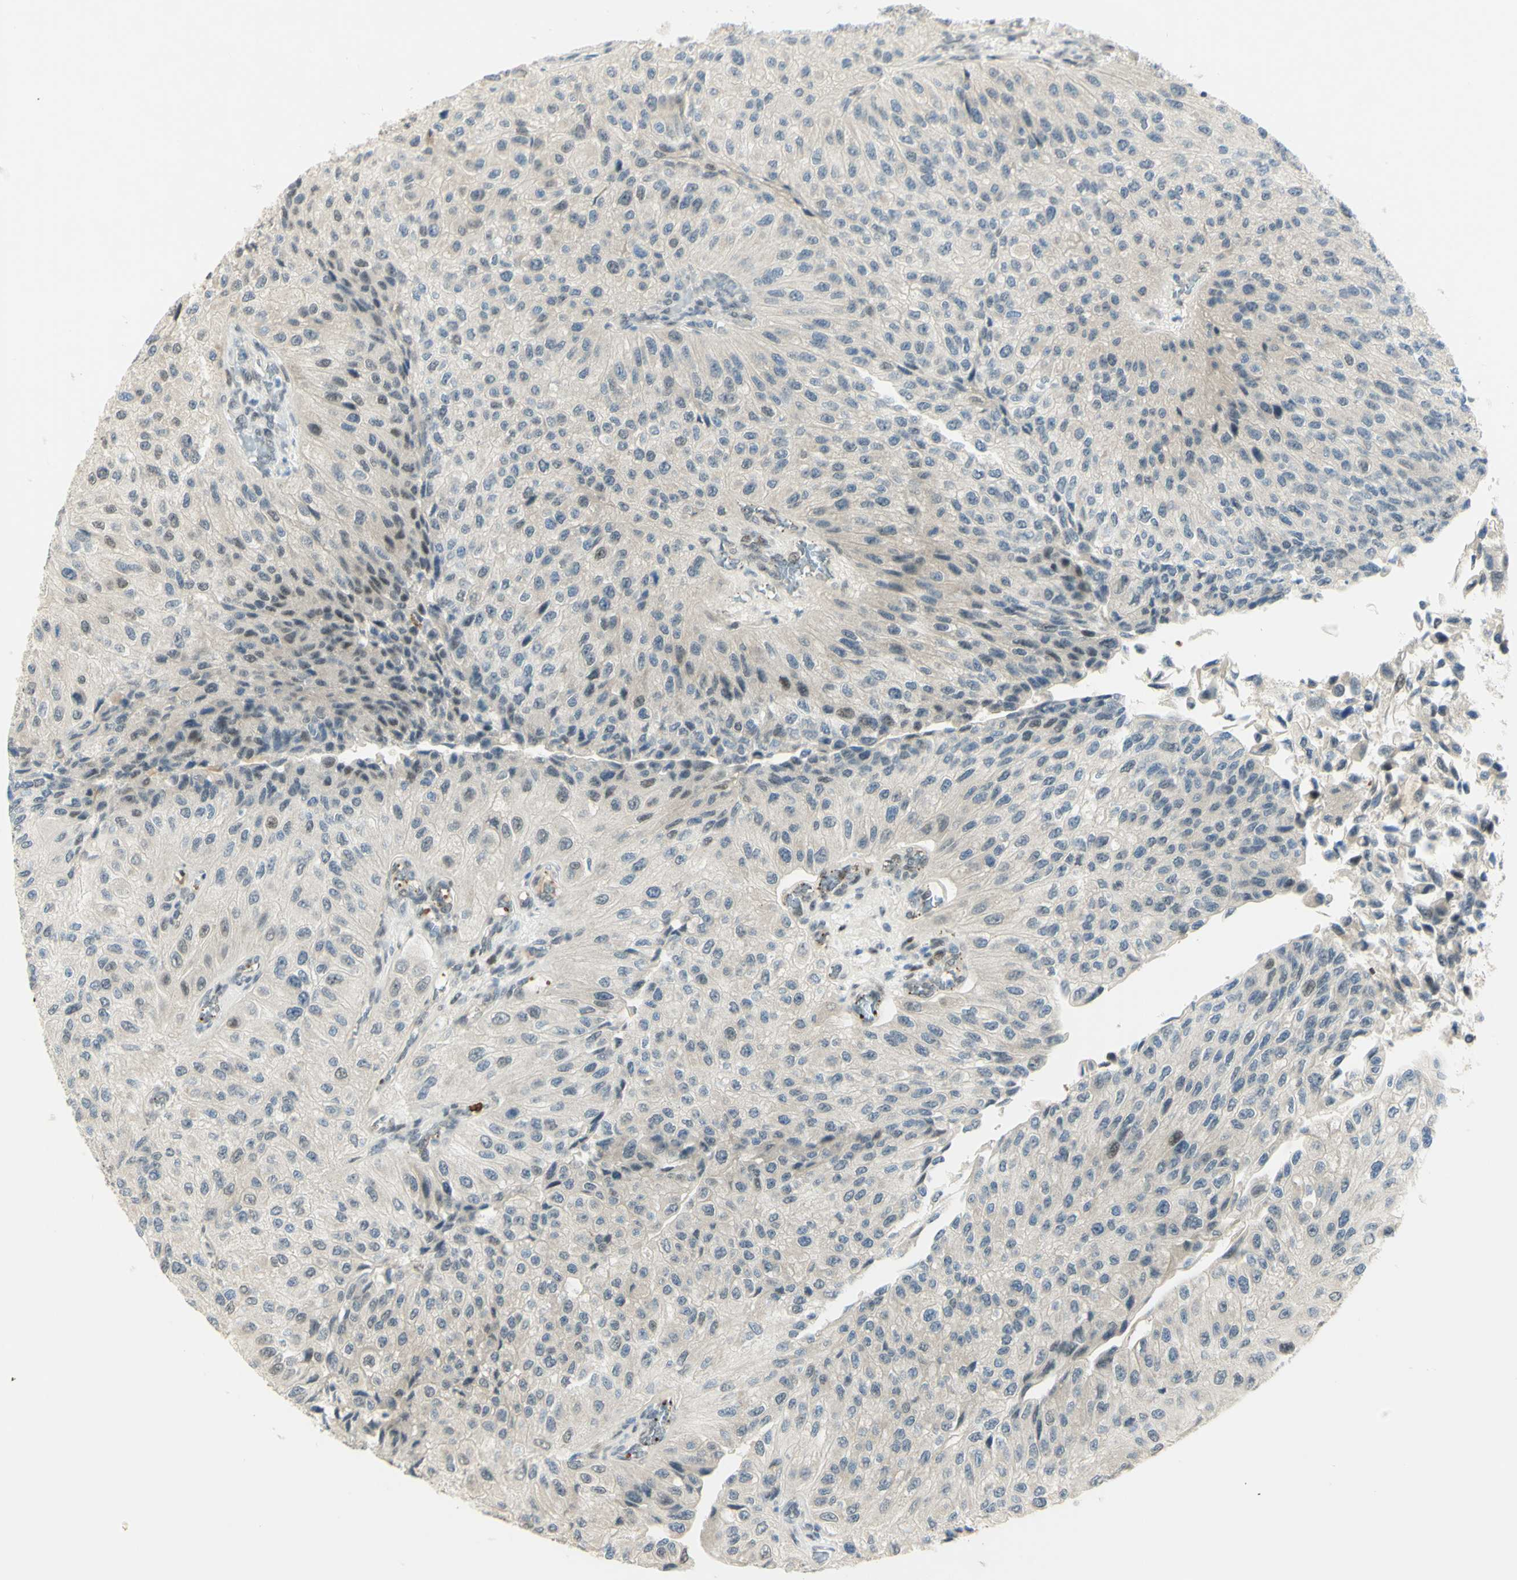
{"staining": {"intensity": "weak", "quantity": "<25%", "location": "nuclear"}, "tissue": "urothelial cancer", "cell_type": "Tumor cells", "image_type": "cancer", "snomed": [{"axis": "morphology", "description": "Urothelial carcinoma, High grade"}, {"axis": "topography", "description": "Kidney"}, {"axis": "topography", "description": "Urinary bladder"}], "caption": "A histopathology image of urothelial cancer stained for a protein demonstrates no brown staining in tumor cells. The staining was performed using DAB to visualize the protein expression in brown, while the nuclei were stained in blue with hematoxylin (Magnification: 20x).", "gene": "DDX1", "patient": {"sex": "male", "age": 77}}